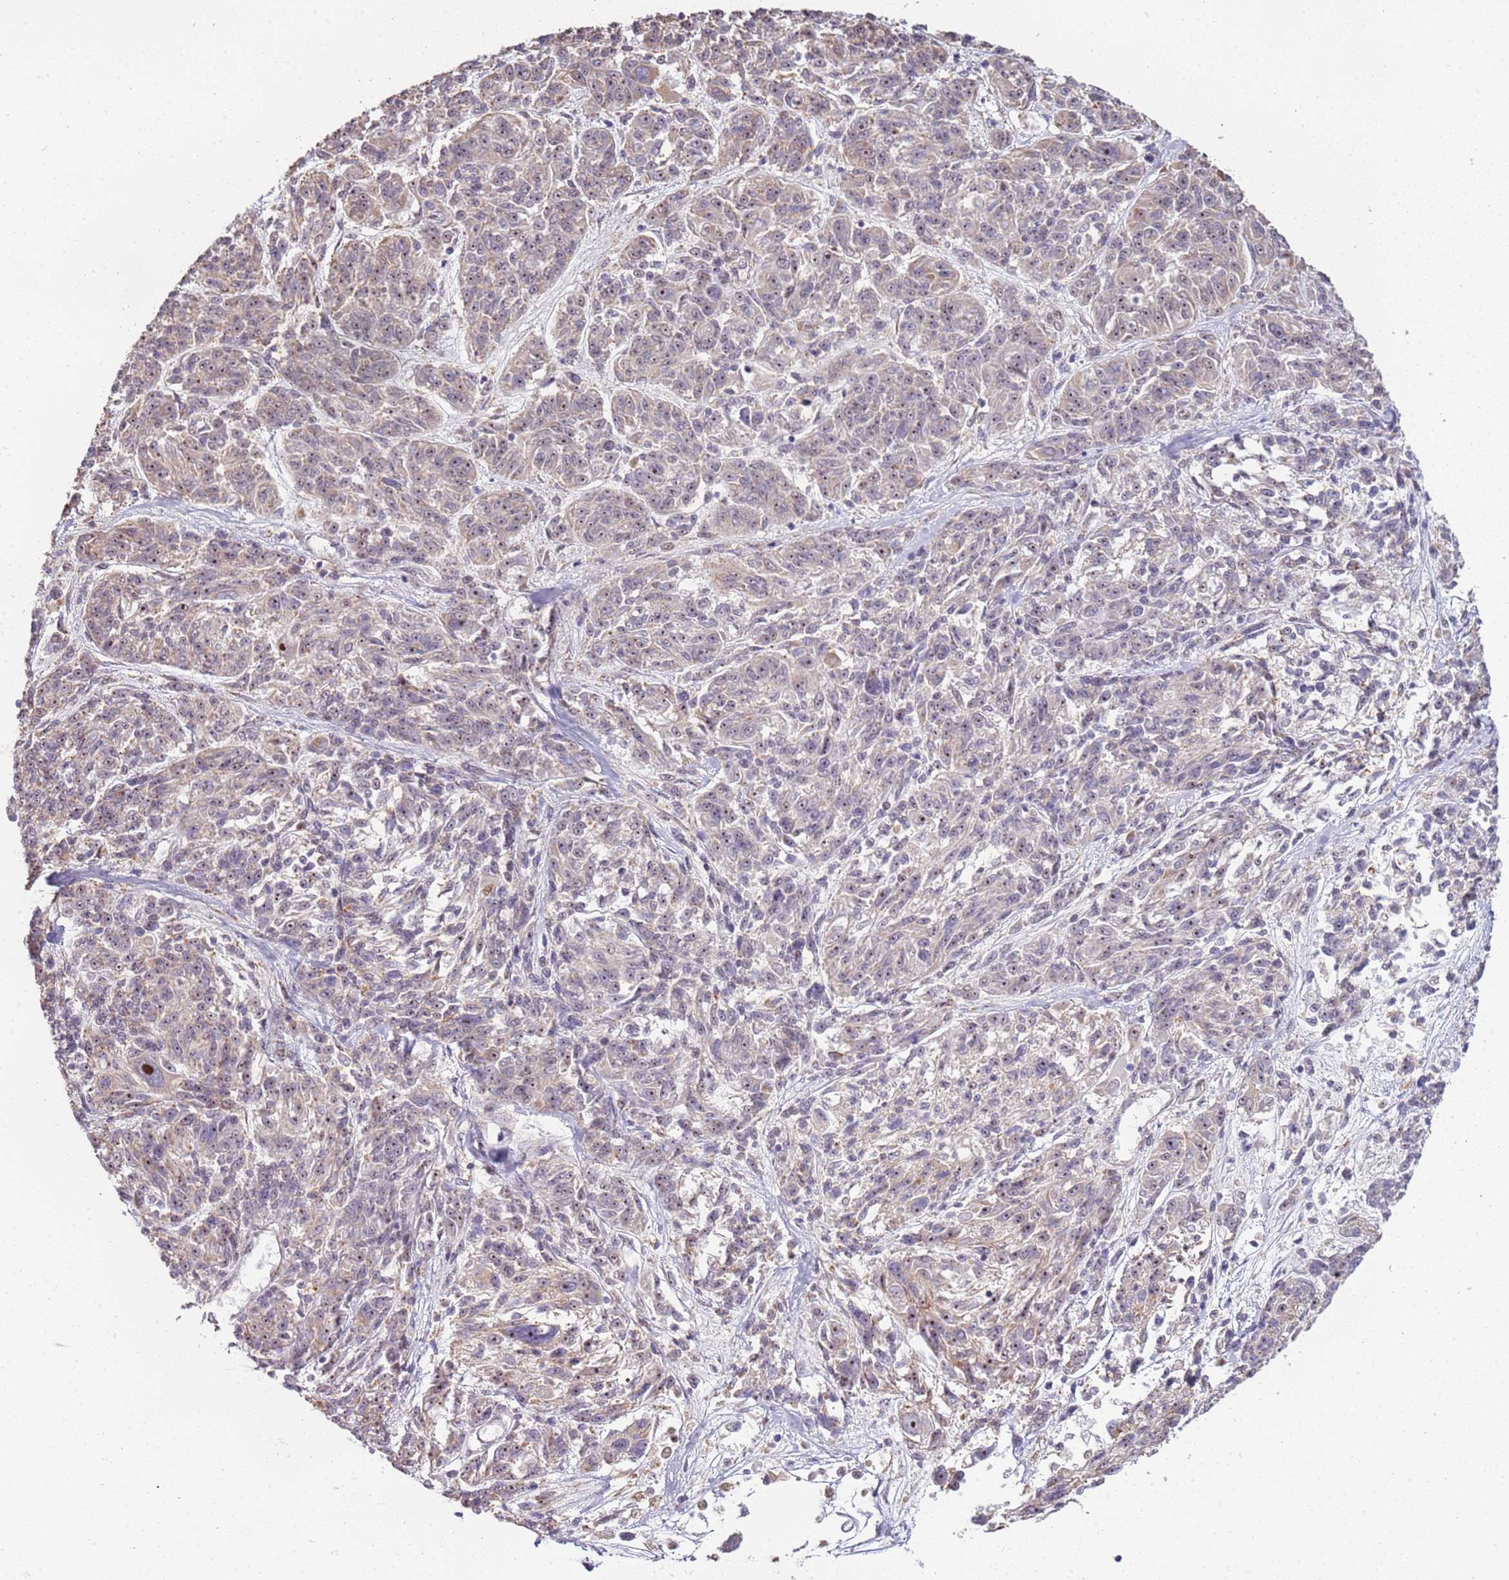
{"staining": {"intensity": "weak", "quantity": "25%-75%", "location": "nuclear"}, "tissue": "melanoma", "cell_type": "Tumor cells", "image_type": "cancer", "snomed": [{"axis": "morphology", "description": "Malignant melanoma, NOS"}, {"axis": "topography", "description": "Skin"}], "caption": "Human melanoma stained for a protein (brown) displays weak nuclear positive expression in approximately 25%-75% of tumor cells.", "gene": "UCMA", "patient": {"sex": "male", "age": 53}}